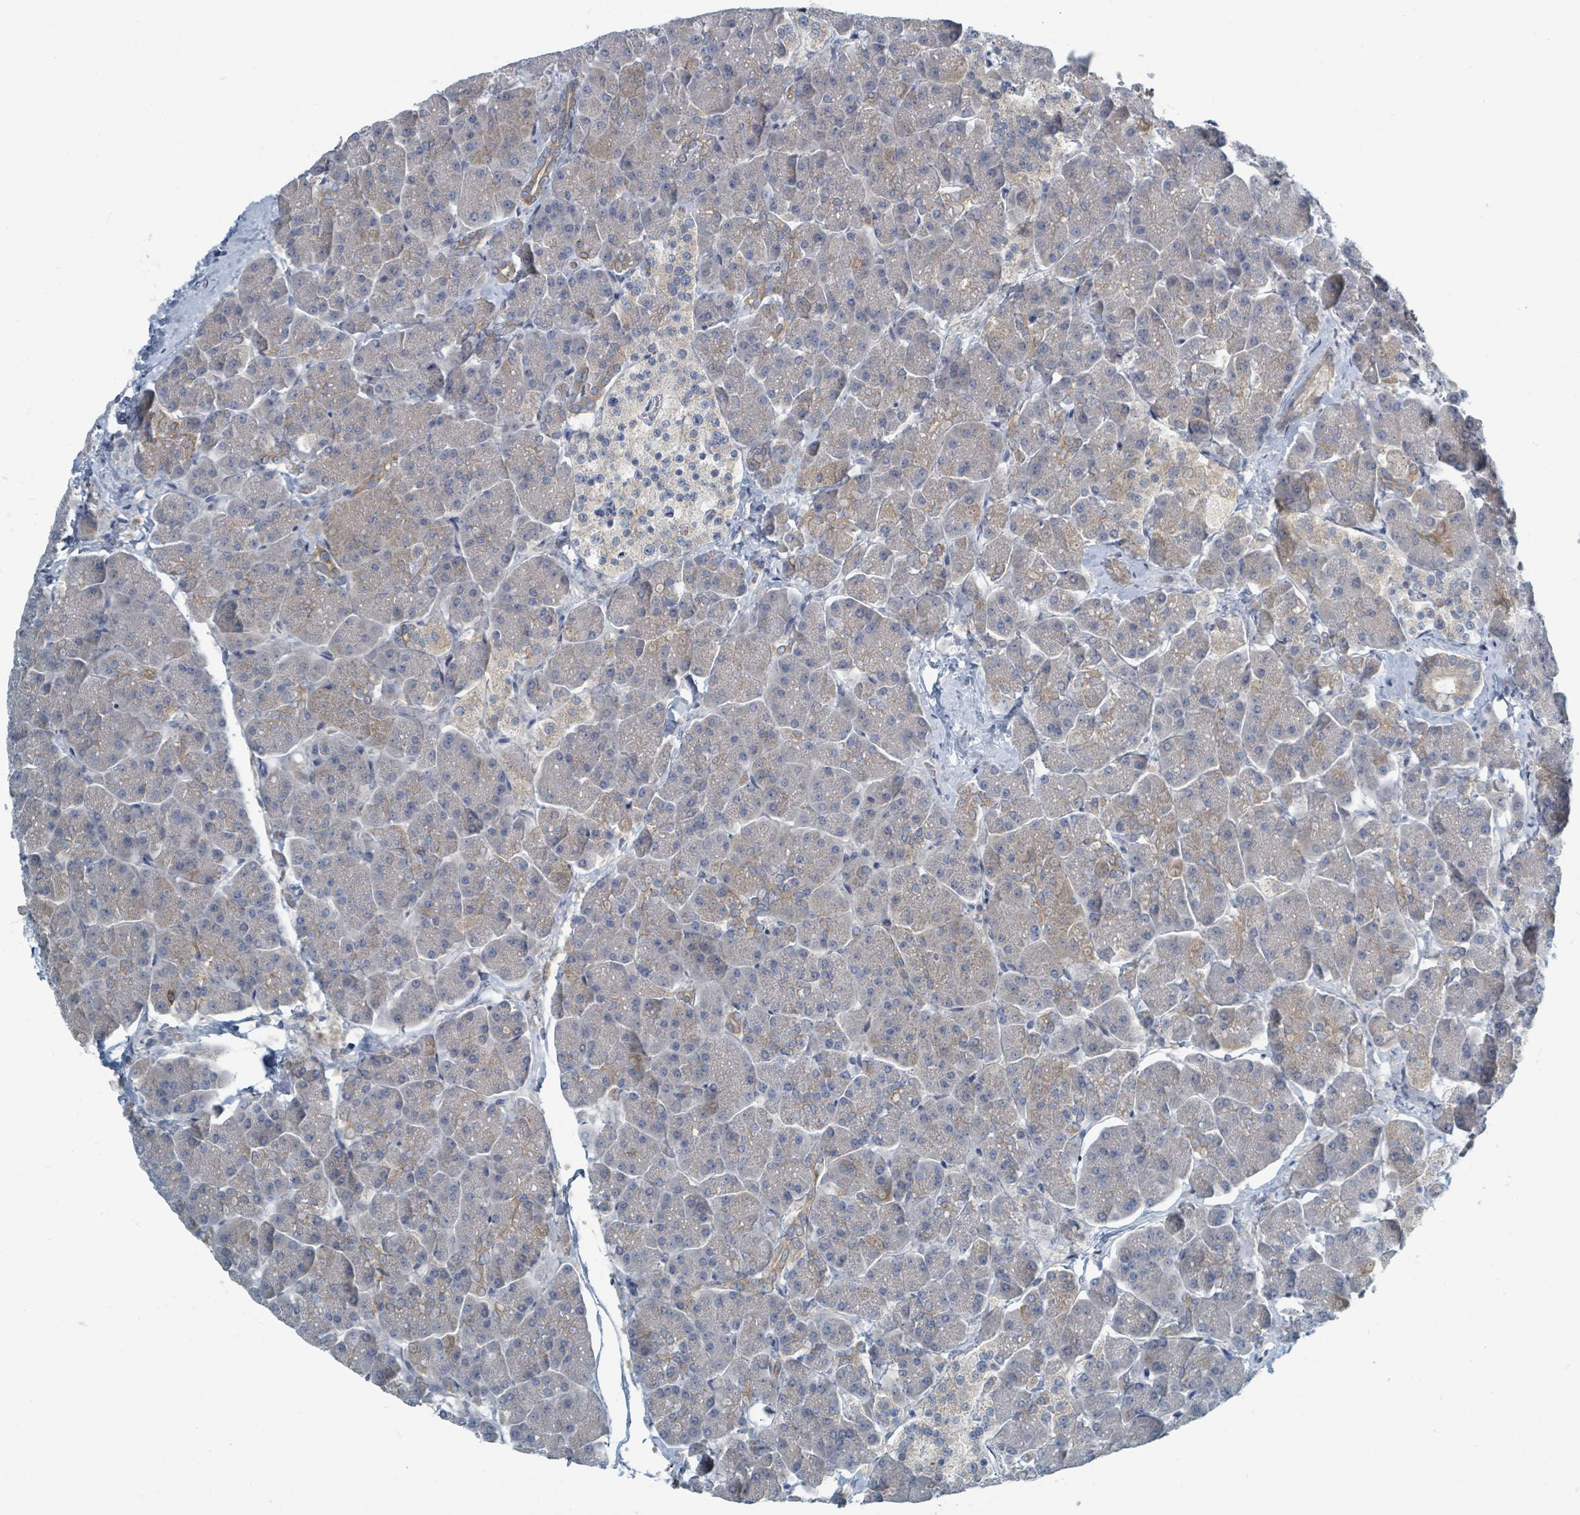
{"staining": {"intensity": "moderate", "quantity": "<25%", "location": "cytoplasmic/membranous"}, "tissue": "pancreas", "cell_type": "Exocrine glandular cells", "image_type": "normal", "snomed": [{"axis": "morphology", "description": "Normal tissue, NOS"}, {"axis": "topography", "description": "Pancreas"}, {"axis": "topography", "description": "Peripheral nerve tissue"}], "caption": "Pancreas stained with immunohistochemistry demonstrates moderate cytoplasmic/membranous expression in approximately <25% of exocrine glandular cells. The staining was performed using DAB (3,3'-diaminobenzidine), with brown indicating positive protein expression. Nuclei are stained blue with hematoxylin.", "gene": "SLC25A23", "patient": {"sex": "male", "age": 54}}